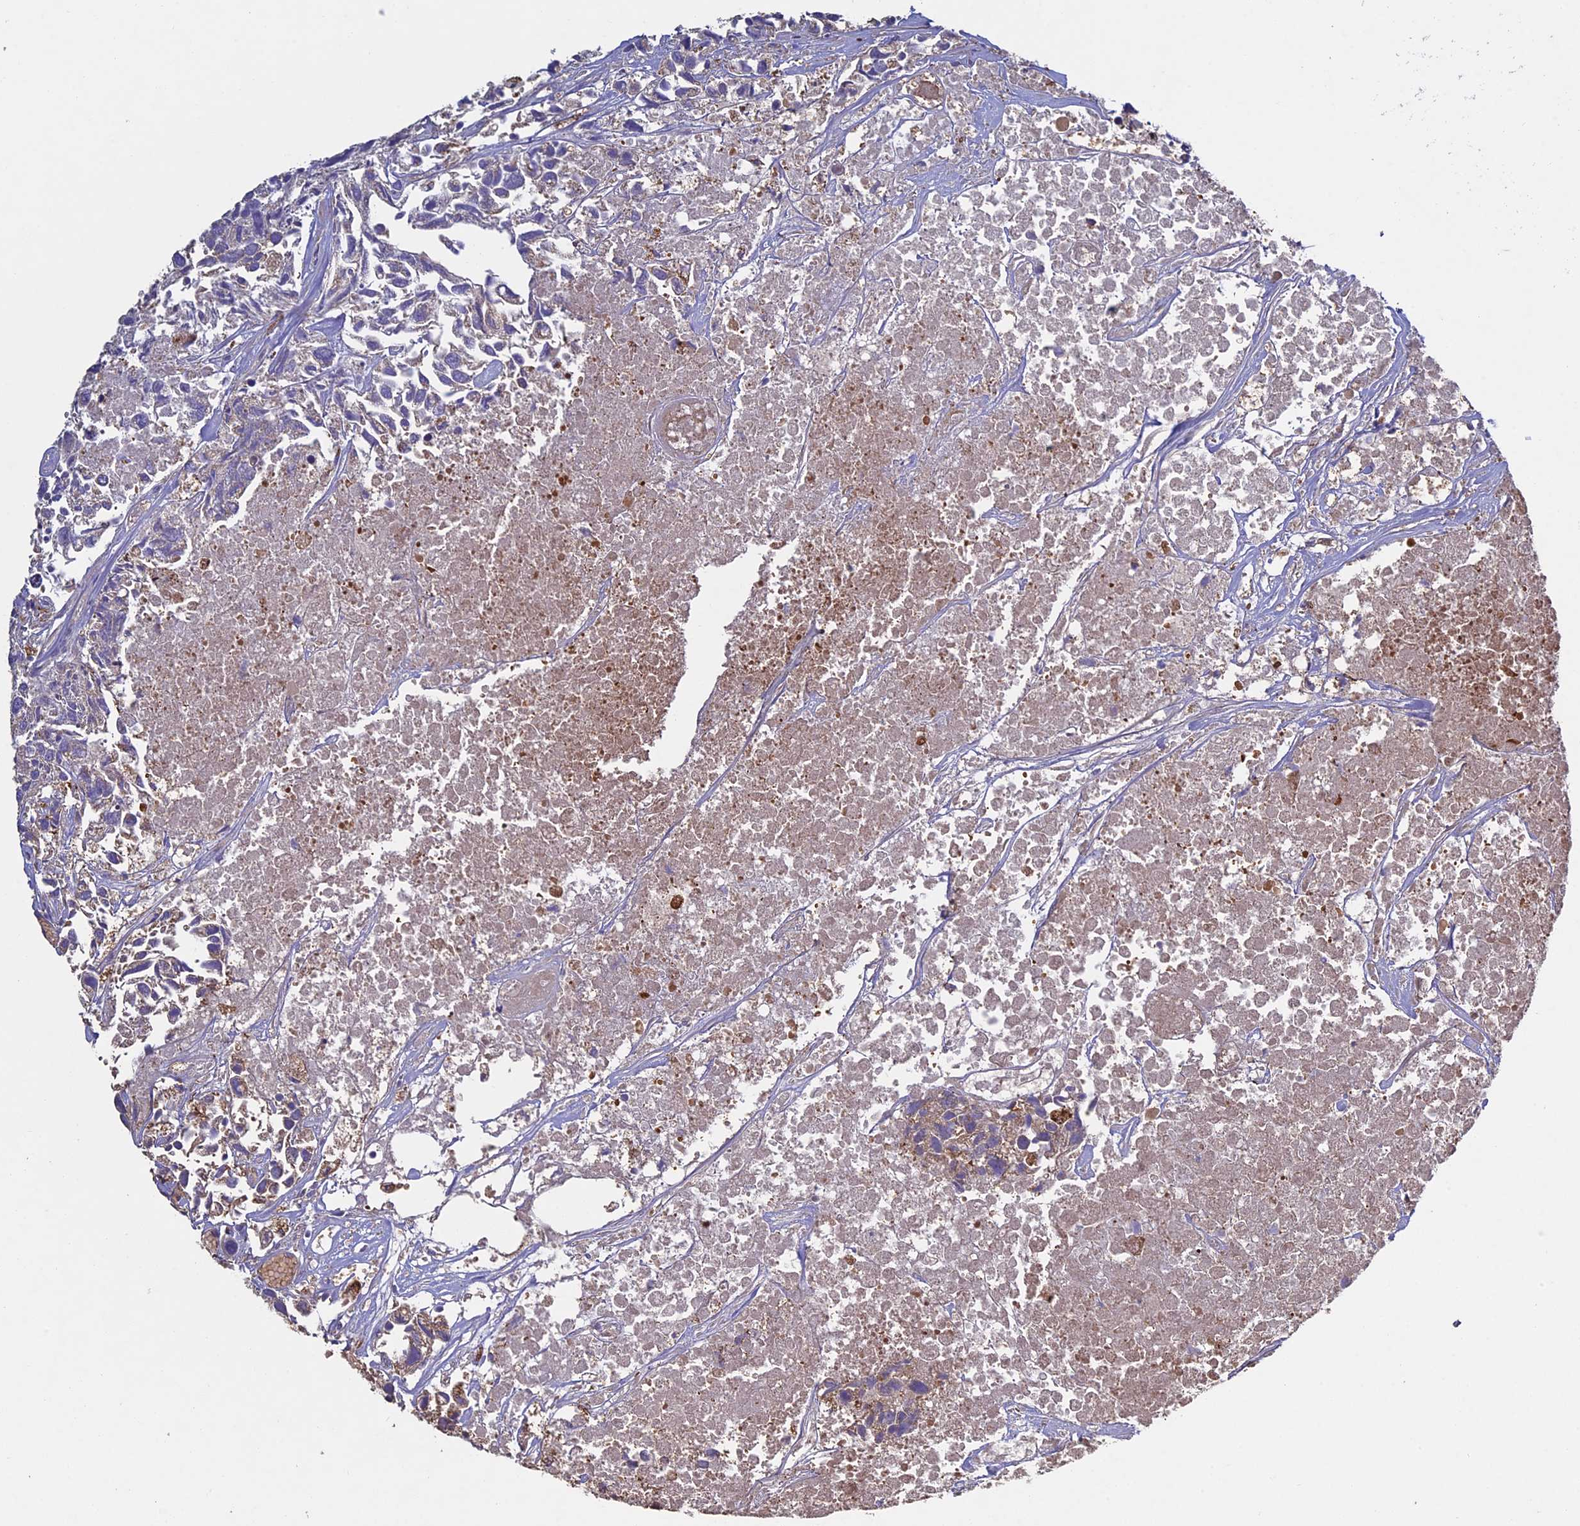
{"staining": {"intensity": "moderate", "quantity": "25%-75%", "location": "cytoplasmic/membranous"}, "tissue": "urothelial cancer", "cell_type": "Tumor cells", "image_type": "cancer", "snomed": [{"axis": "morphology", "description": "Urothelial carcinoma, High grade"}, {"axis": "topography", "description": "Urinary bladder"}], "caption": "Moderate cytoplasmic/membranous expression for a protein is identified in about 25%-75% of tumor cells of urothelial cancer using immunohistochemistry (IHC).", "gene": "RNF17", "patient": {"sex": "female", "age": 75}}